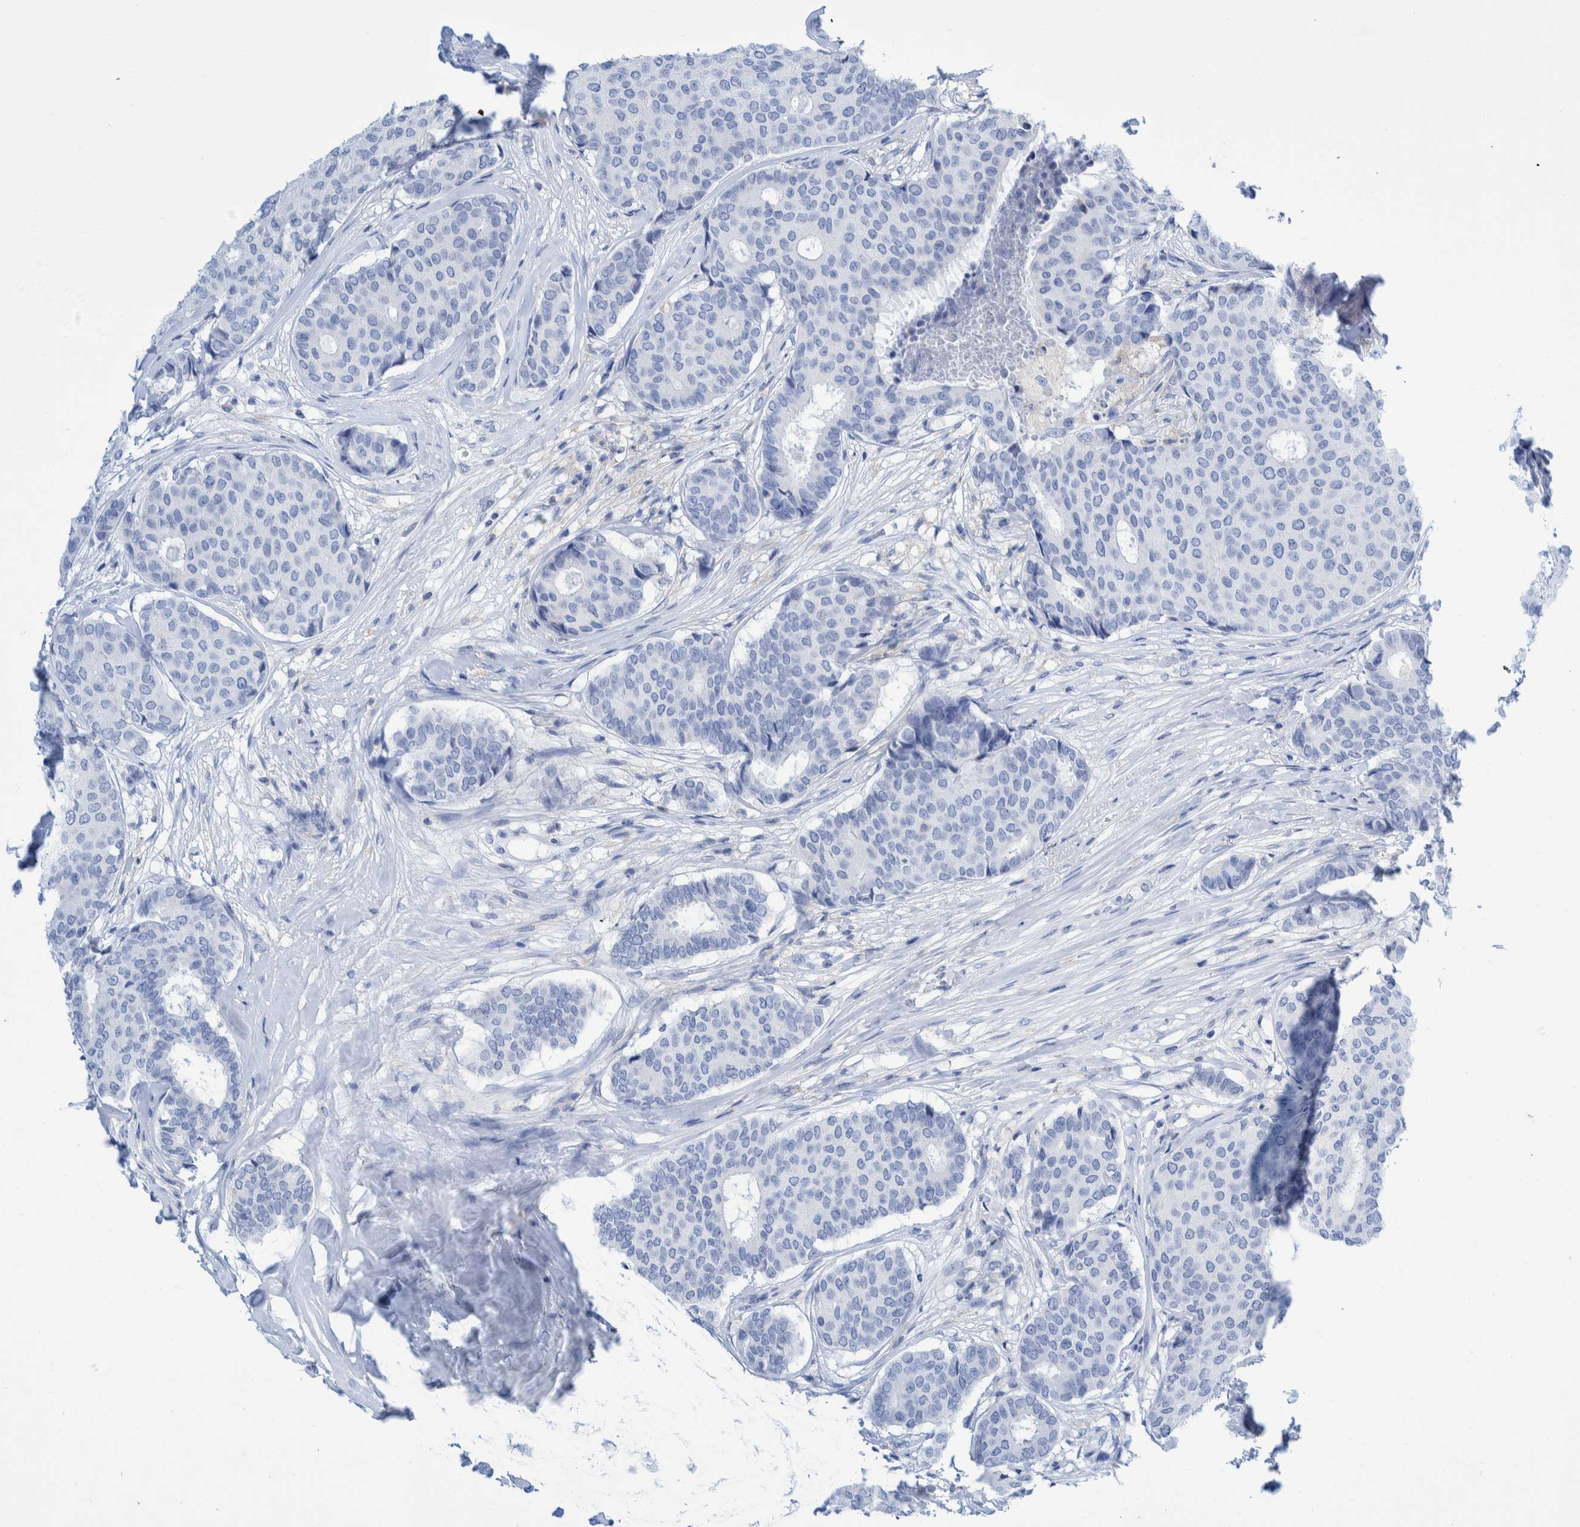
{"staining": {"intensity": "negative", "quantity": "none", "location": "none"}, "tissue": "breast cancer", "cell_type": "Tumor cells", "image_type": "cancer", "snomed": [{"axis": "morphology", "description": "Duct carcinoma"}, {"axis": "topography", "description": "Breast"}], "caption": "A high-resolution micrograph shows immunohistochemistry staining of breast cancer (invasive ductal carcinoma), which displays no significant staining in tumor cells. (Immunohistochemistry (ihc), brightfield microscopy, high magnification).", "gene": "KRT14", "patient": {"sex": "female", "age": 75}}